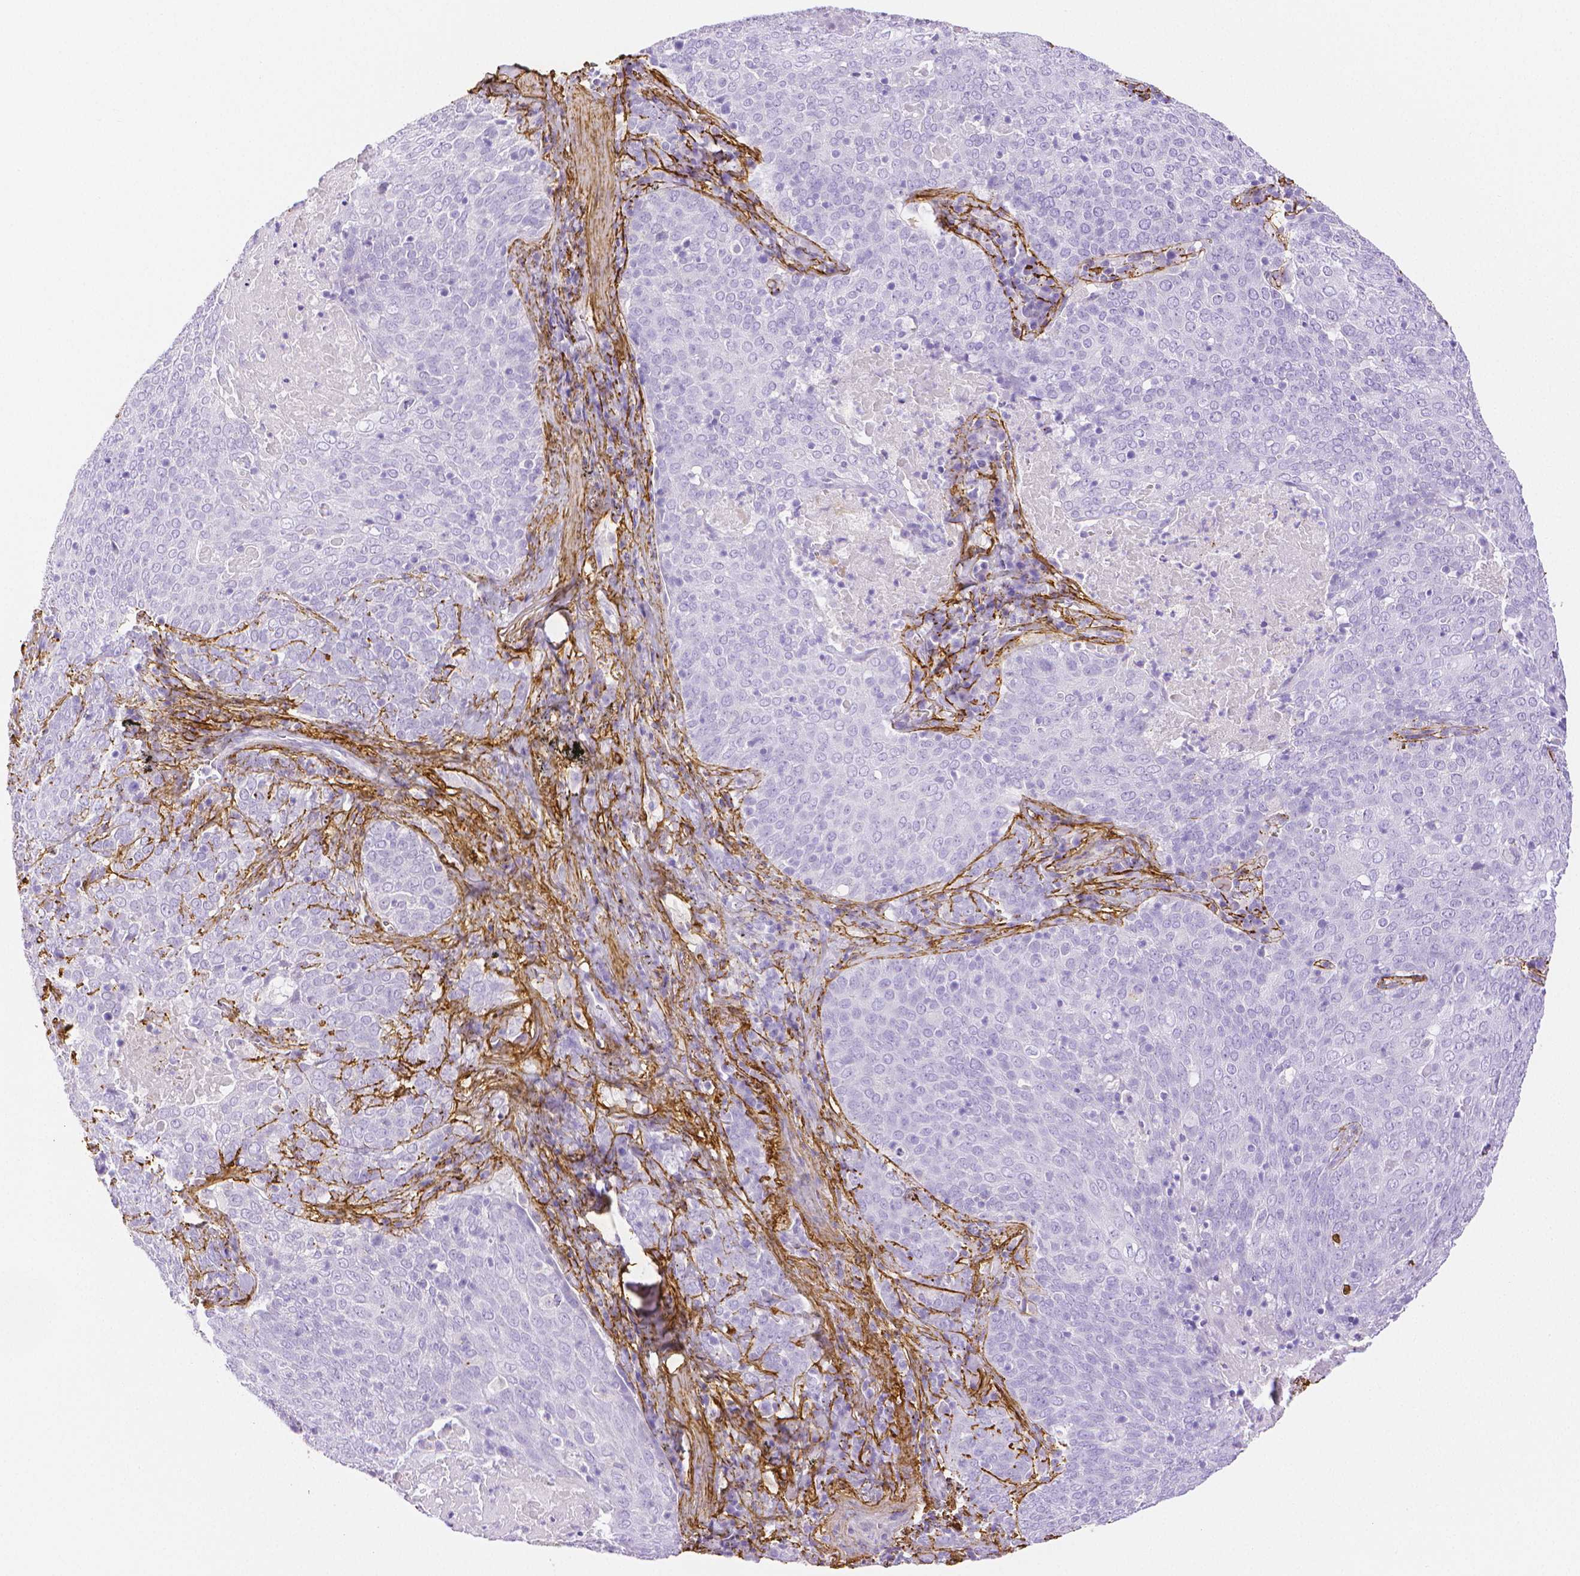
{"staining": {"intensity": "negative", "quantity": "none", "location": "none"}, "tissue": "lung cancer", "cell_type": "Tumor cells", "image_type": "cancer", "snomed": [{"axis": "morphology", "description": "Squamous cell carcinoma, NOS"}, {"axis": "topography", "description": "Lung"}], "caption": "Human squamous cell carcinoma (lung) stained for a protein using IHC shows no staining in tumor cells.", "gene": "FBN1", "patient": {"sex": "male", "age": 82}}